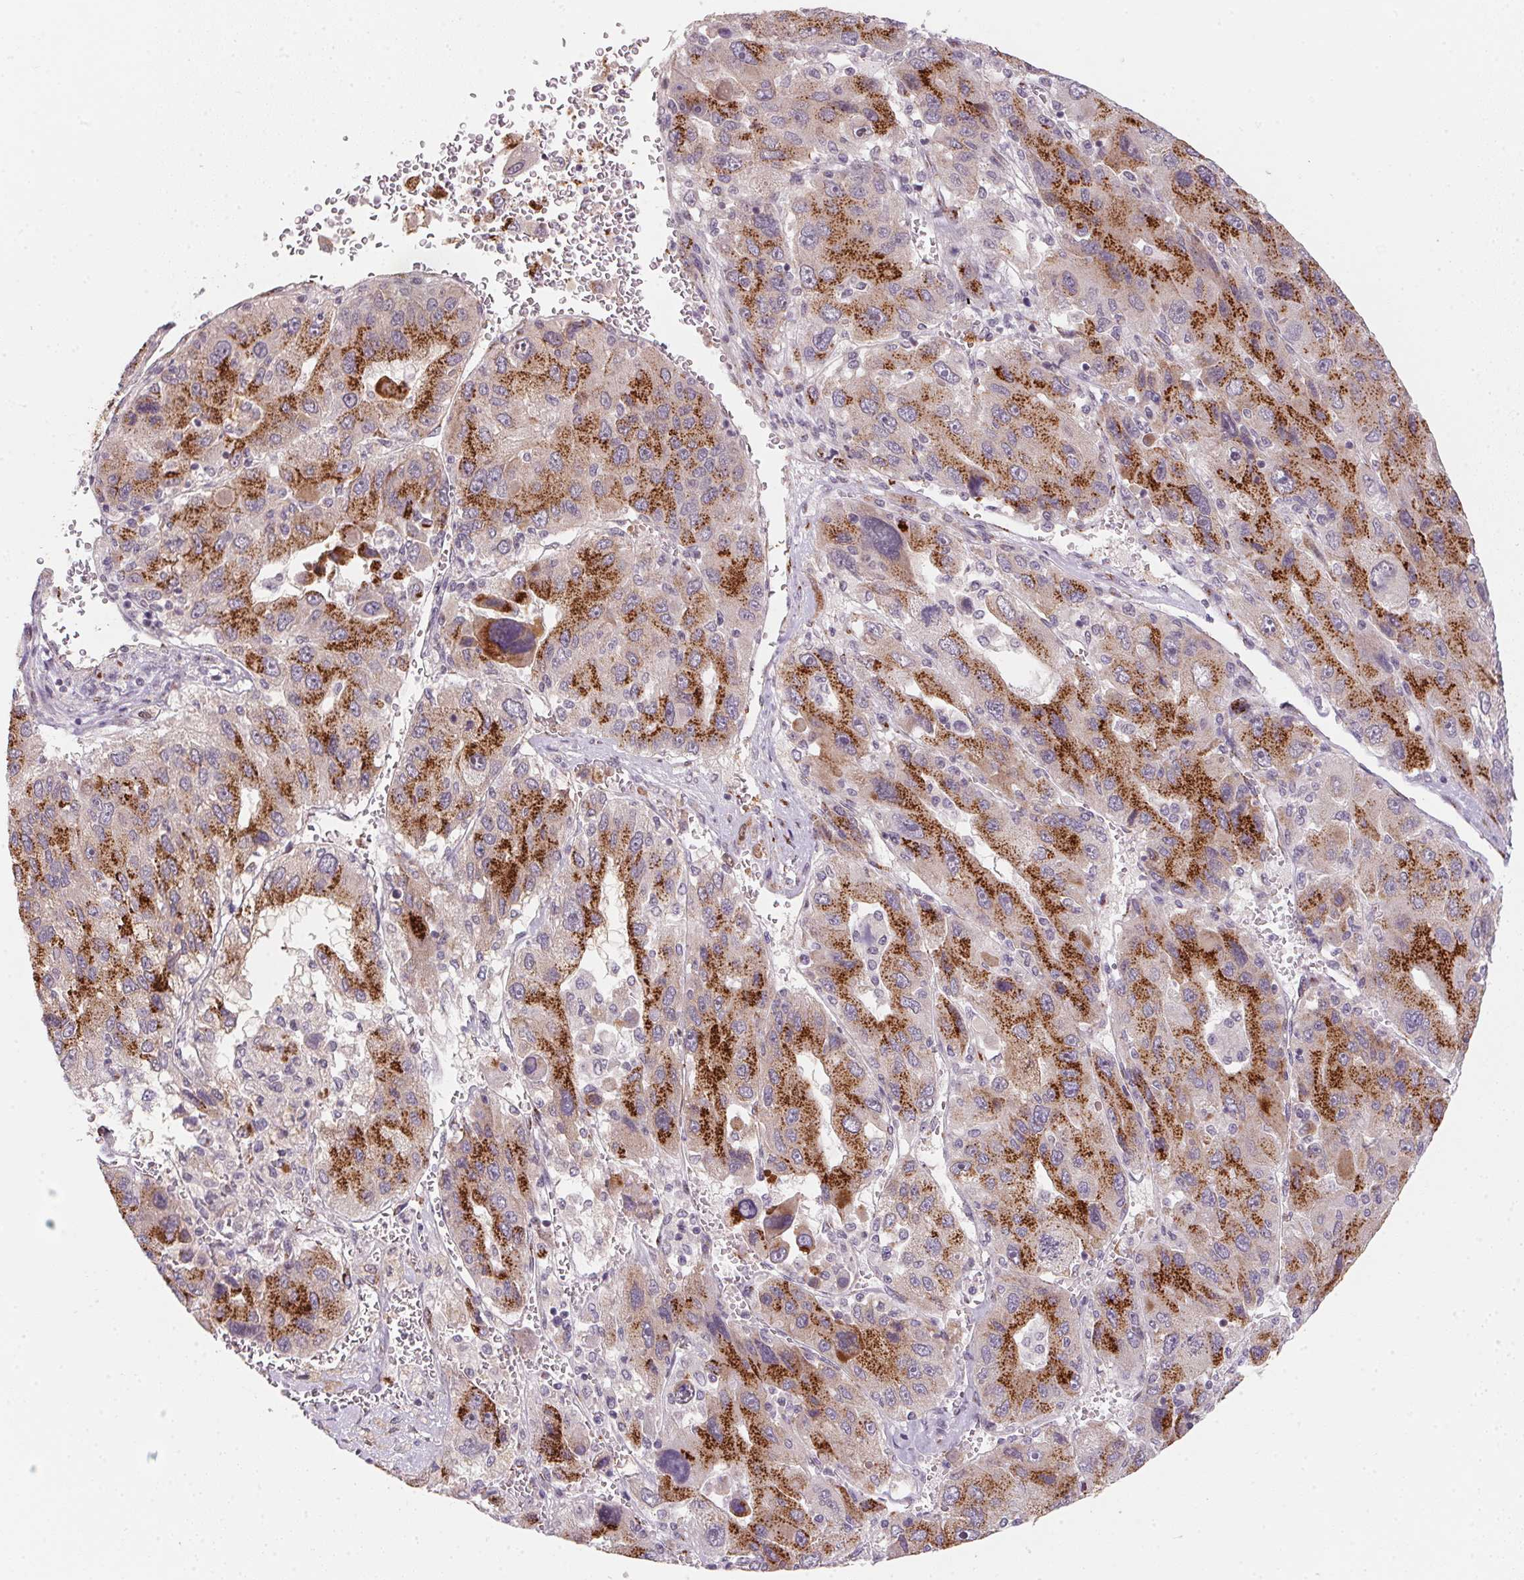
{"staining": {"intensity": "strong", "quantity": "25%-75%", "location": "cytoplasmic/membranous"}, "tissue": "liver cancer", "cell_type": "Tumor cells", "image_type": "cancer", "snomed": [{"axis": "morphology", "description": "Carcinoma, Hepatocellular, NOS"}, {"axis": "topography", "description": "Liver"}], "caption": "An IHC image of neoplastic tissue is shown. Protein staining in brown labels strong cytoplasmic/membranous positivity in hepatocellular carcinoma (liver) within tumor cells.", "gene": "RAB22A", "patient": {"sex": "female", "age": 41}}